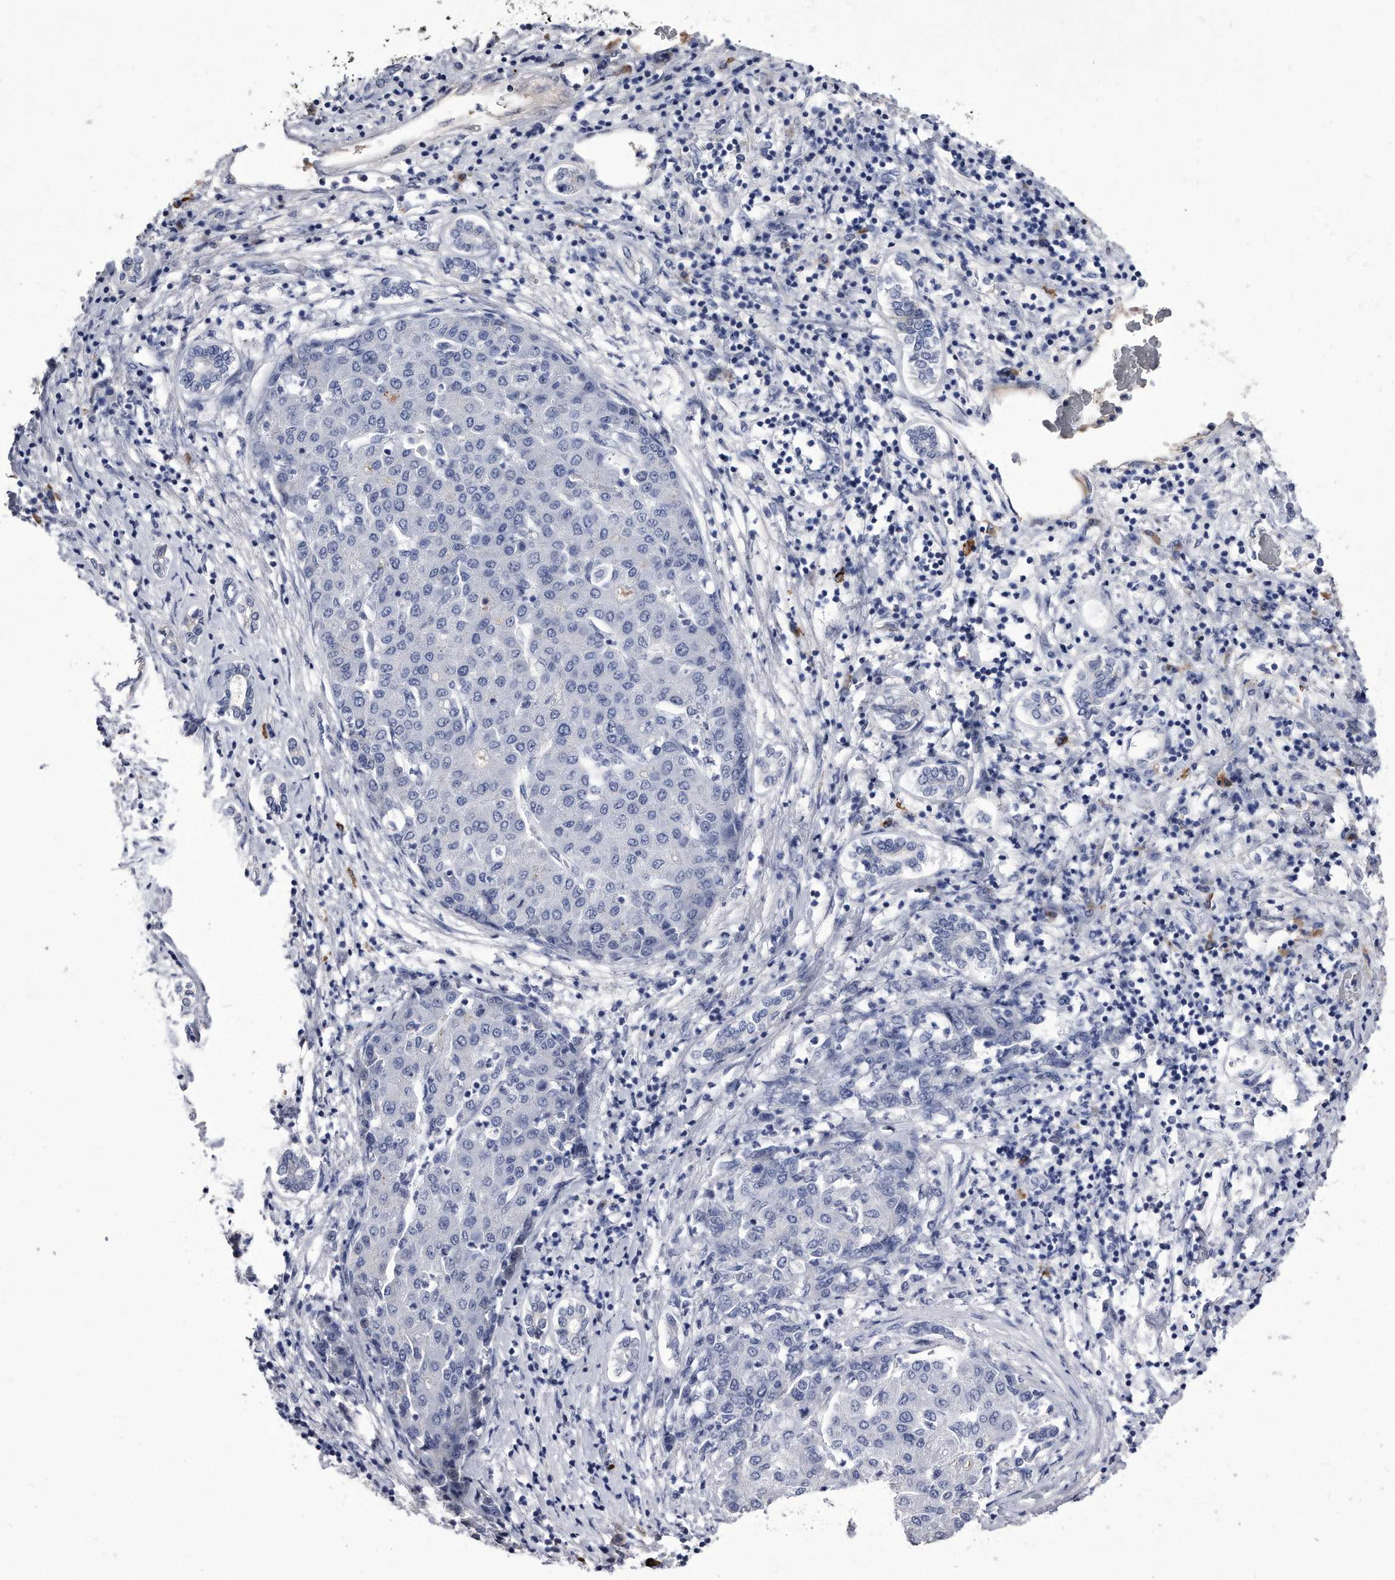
{"staining": {"intensity": "negative", "quantity": "none", "location": "none"}, "tissue": "liver cancer", "cell_type": "Tumor cells", "image_type": "cancer", "snomed": [{"axis": "morphology", "description": "Carcinoma, Hepatocellular, NOS"}, {"axis": "topography", "description": "Liver"}], "caption": "An IHC micrograph of hepatocellular carcinoma (liver) is shown. There is no staining in tumor cells of hepatocellular carcinoma (liver). (DAB immunohistochemistry (IHC), high magnification).", "gene": "KCTD8", "patient": {"sex": "male", "age": 65}}